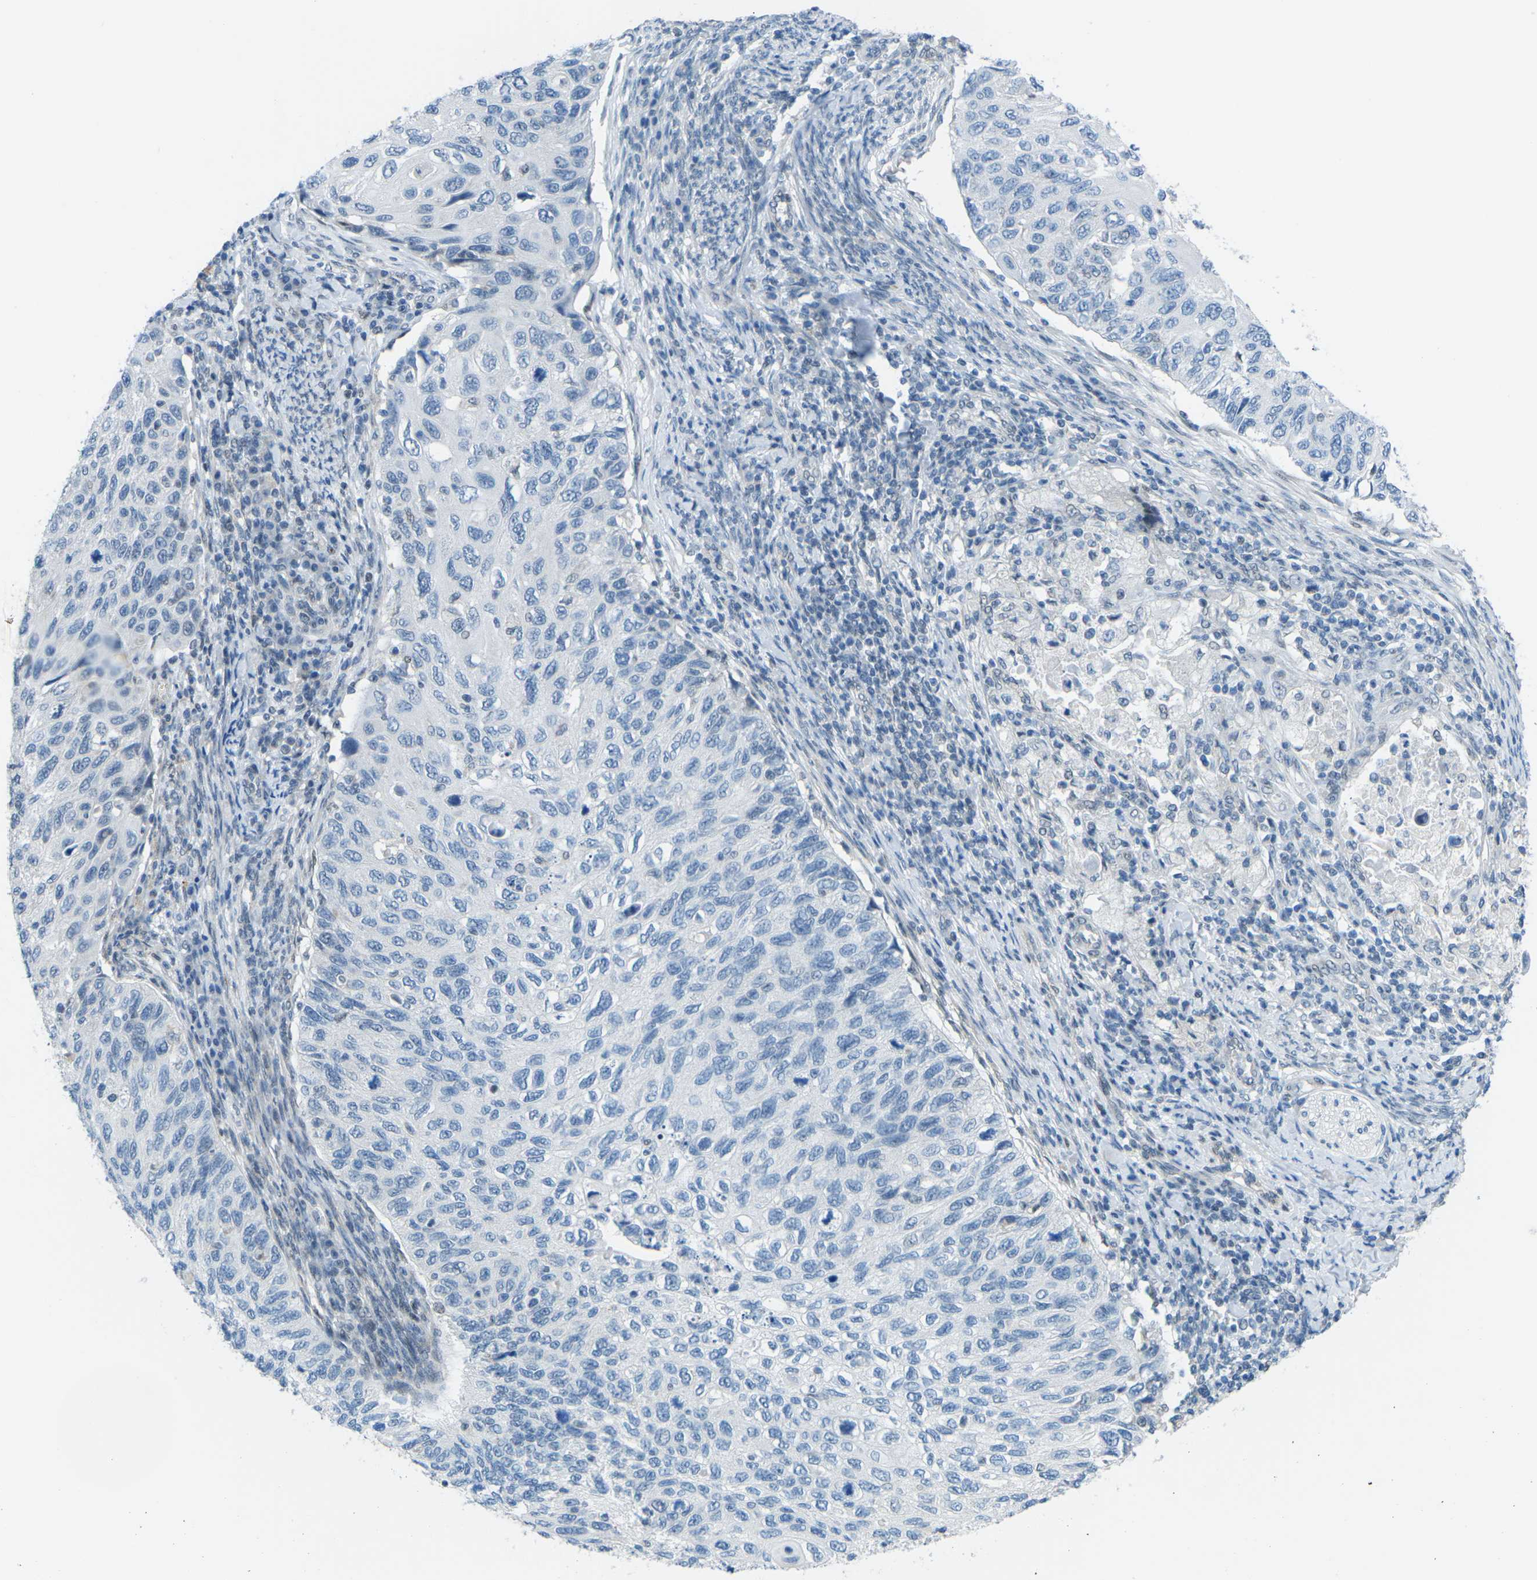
{"staining": {"intensity": "negative", "quantity": "none", "location": "none"}, "tissue": "cervical cancer", "cell_type": "Tumor cells", "image_type": "cancer", "snomed": [{"axis": "morphology", "description": "Squamous cell carcinoma, NOS"}, {"axis": "topography", "description": "Cervix"}], "caption": "An immunohistochemistry (IHC) micrograph of cervical cancer (squamous cell carcinoma) is shown. There is no staining in tumor cells of cervical cancer (squamous cell carcinoma).", "gene": "MBNL1", "patient": {"sex": "female", "age": 70}}